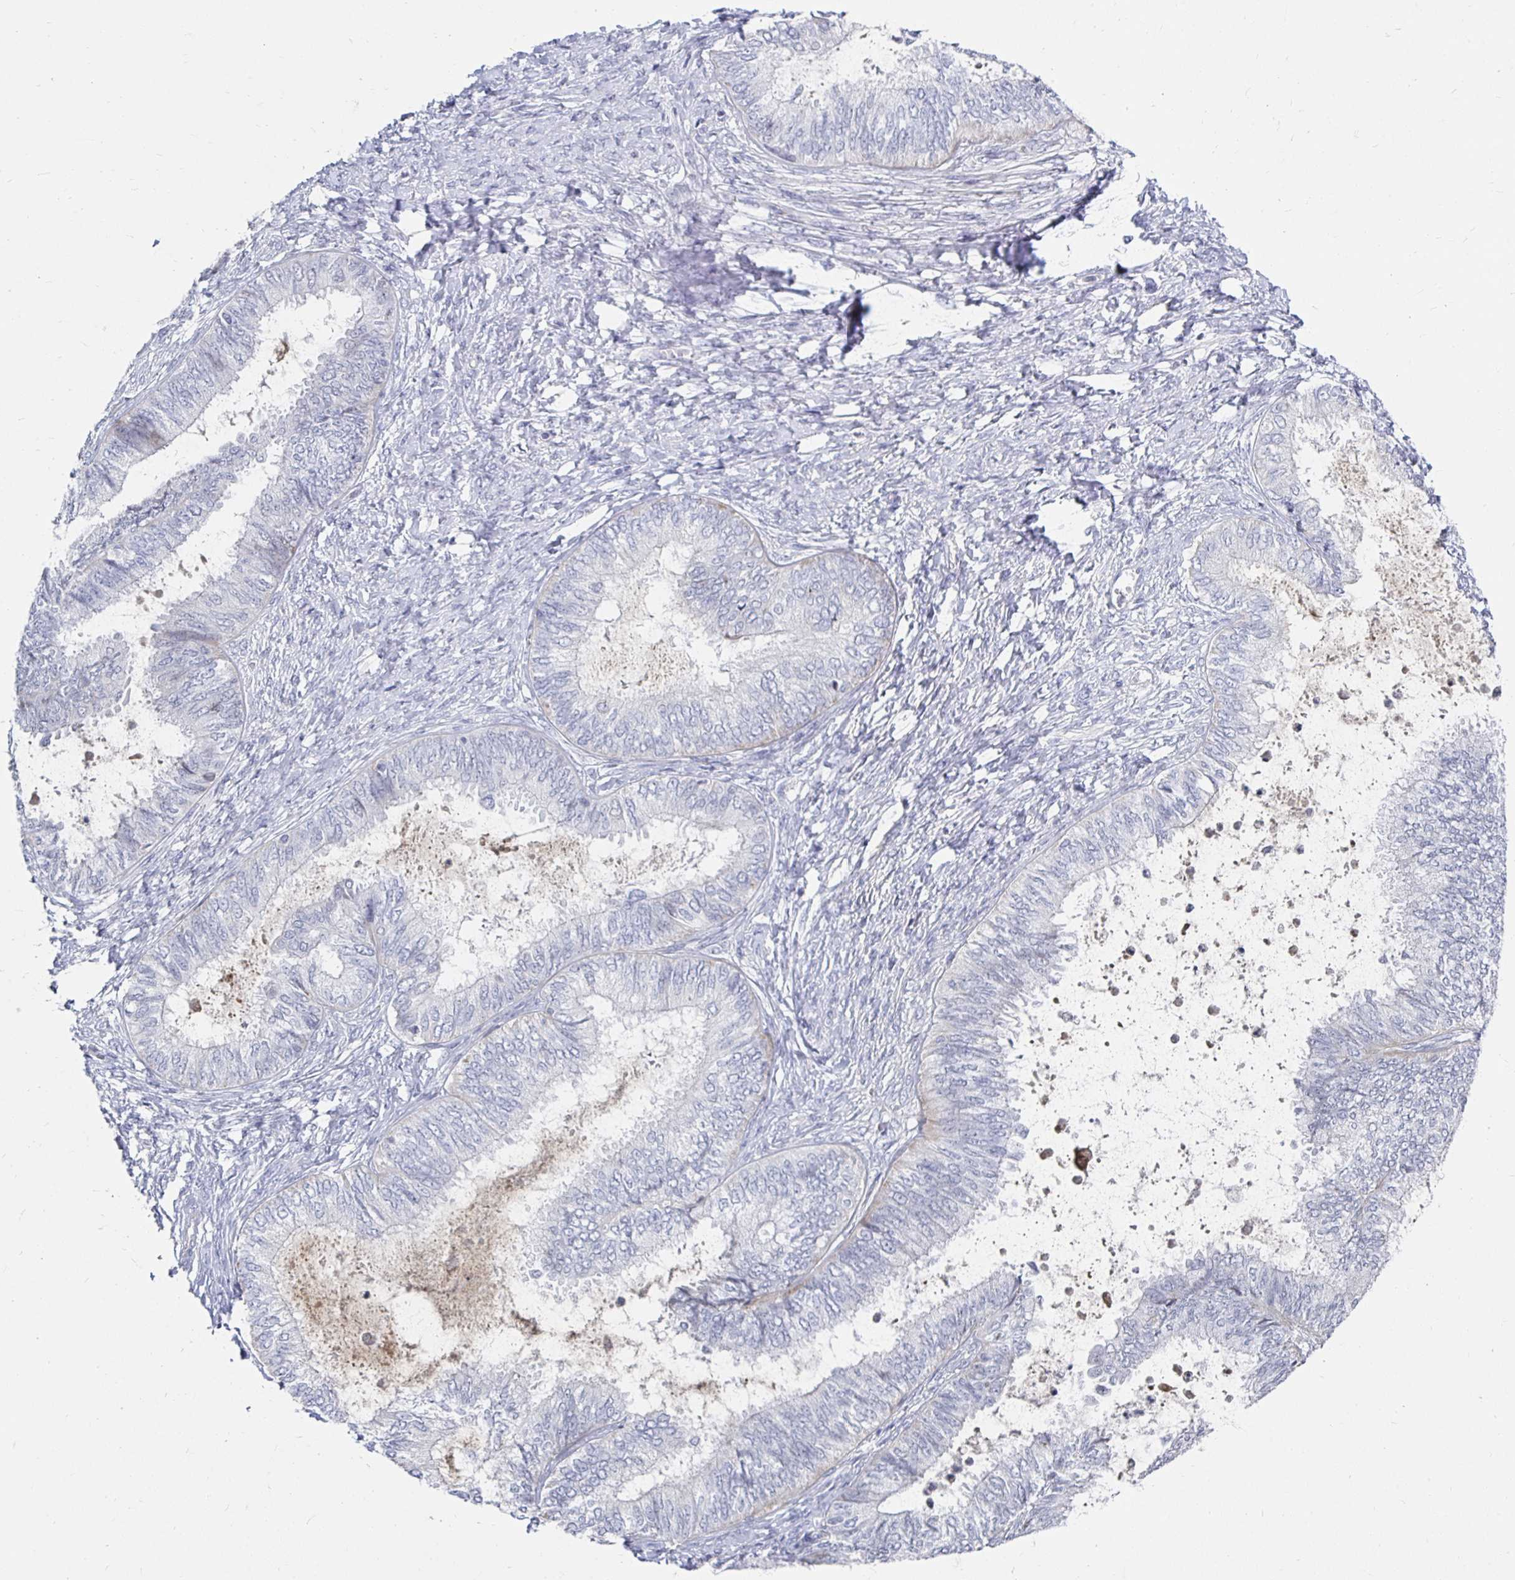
{"staining": {"intensity": "negative", "quantity": "none", "location": "none"}, "tissue": "ovarian cancer", "cell_type": "Tumor cells", "image_type": "cancer", "snomed": [{"axis": "morphology", "description": "Carcinoma, endometroid"}, {"axis": "topography", "description": "Ovary"}], "caption": "Immunohistochemistry of ovarian cancer reveals no expression in tumor cells.", "gene": "NOCT", "patient": {"sex": "female", "age": 70}}